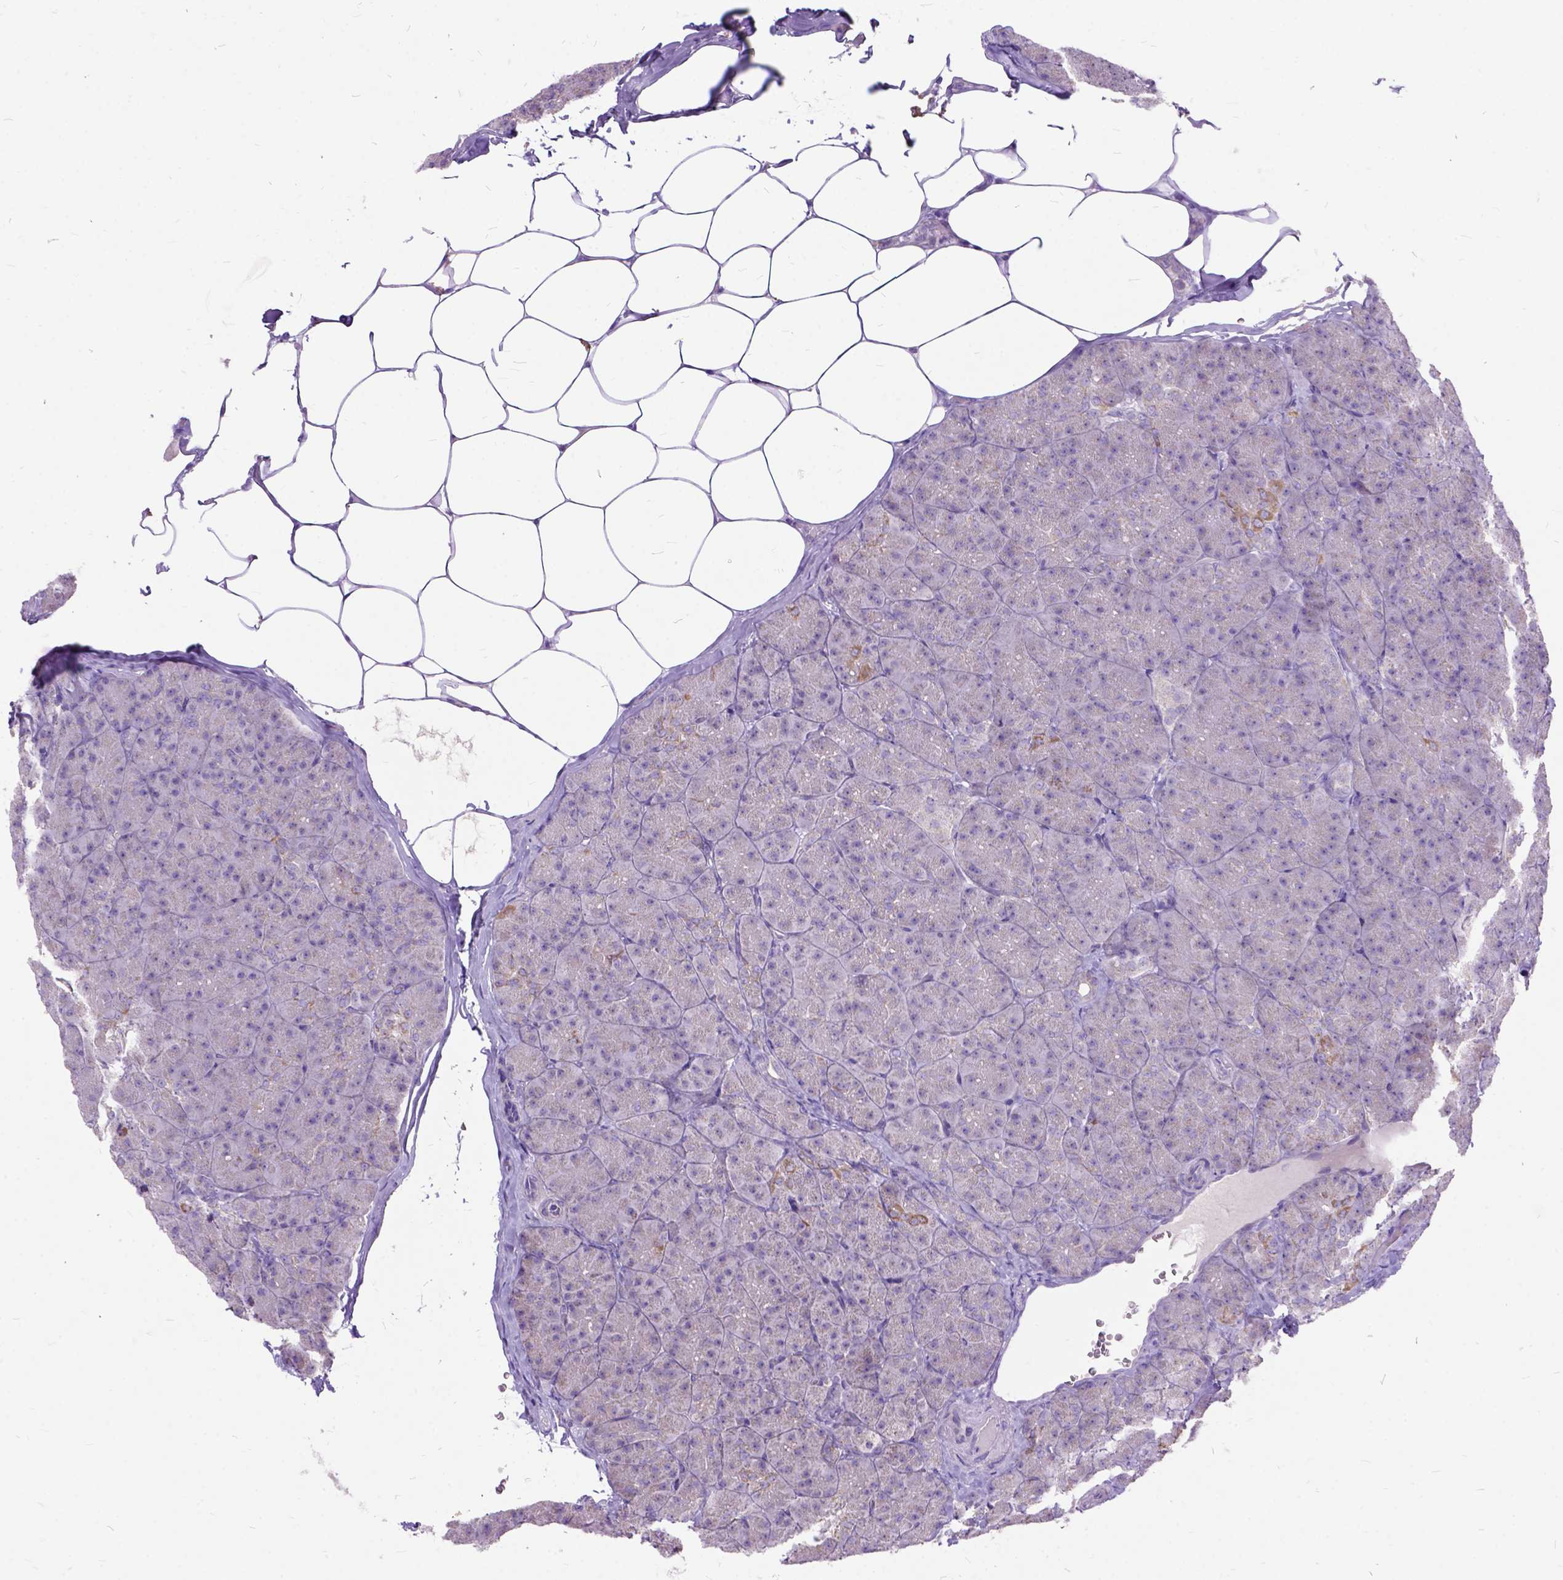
{"staining": {"intensity": "weak", "quantity": "<25%", "location": "cytoplasmic/membranous"}, "tissue": "pancreas", "cell_type": "Exocrine glandular cells", "image_type": "normal", "snomed": [{"axis": "morphology", "description": "Normal tissue, NOS"}, {"axis": "topography", "description": "Pancreas"}], "caption": "High magnification brightfield microscopy of normal pancreas stained with DAB (brown) and counterstained with hematoxylin (blue): exocrine glandular cells show no significant expression.", "gene": "CTAG2", "patient": {"sex": "male", "age": 57}}